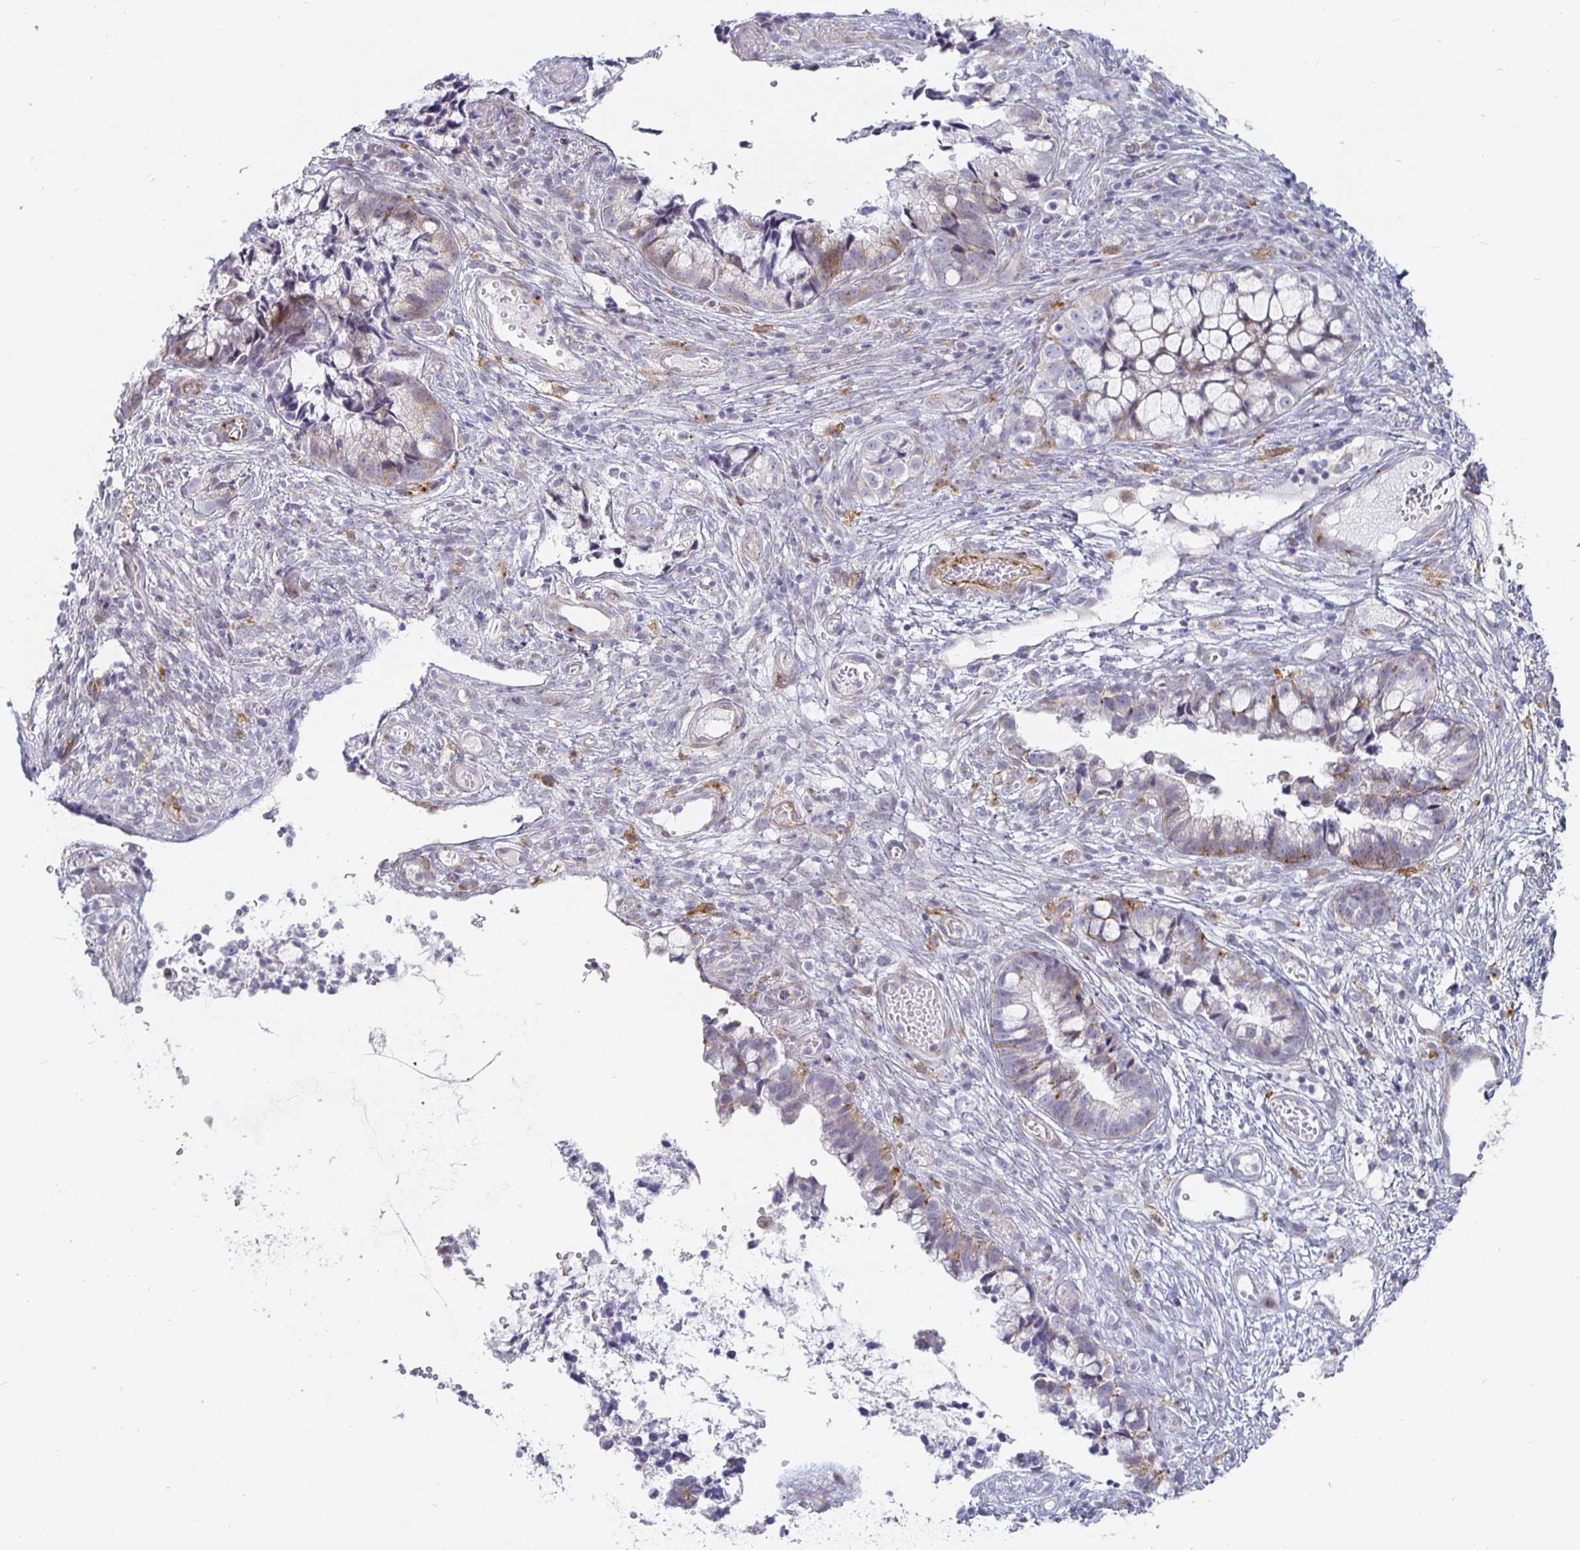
{"staining": {"intensity": "moderate", "quantity": "<25%", "location": "cytoplasmic/membranous"}, "tissue": "cervical cancer", "cell_type": "Tumor cells", "image_type": "cancer", "snomed": [{"axis": "morphology", "description": "Adenocarcinoma, NOS"}, {"axis": "topography", "description": "Cervix"}], "caption": "Immunohistochemistry (IHC) of human adenocarcinoma (cervical) exhibits low levels of moderate cytoplasmic/membranous positivity in approximately <25% of tumor cells. (IHC, brightfield microscopy, high magnification).", "gene": "S100G", "patient": {"sex": "female", "age": 44}}